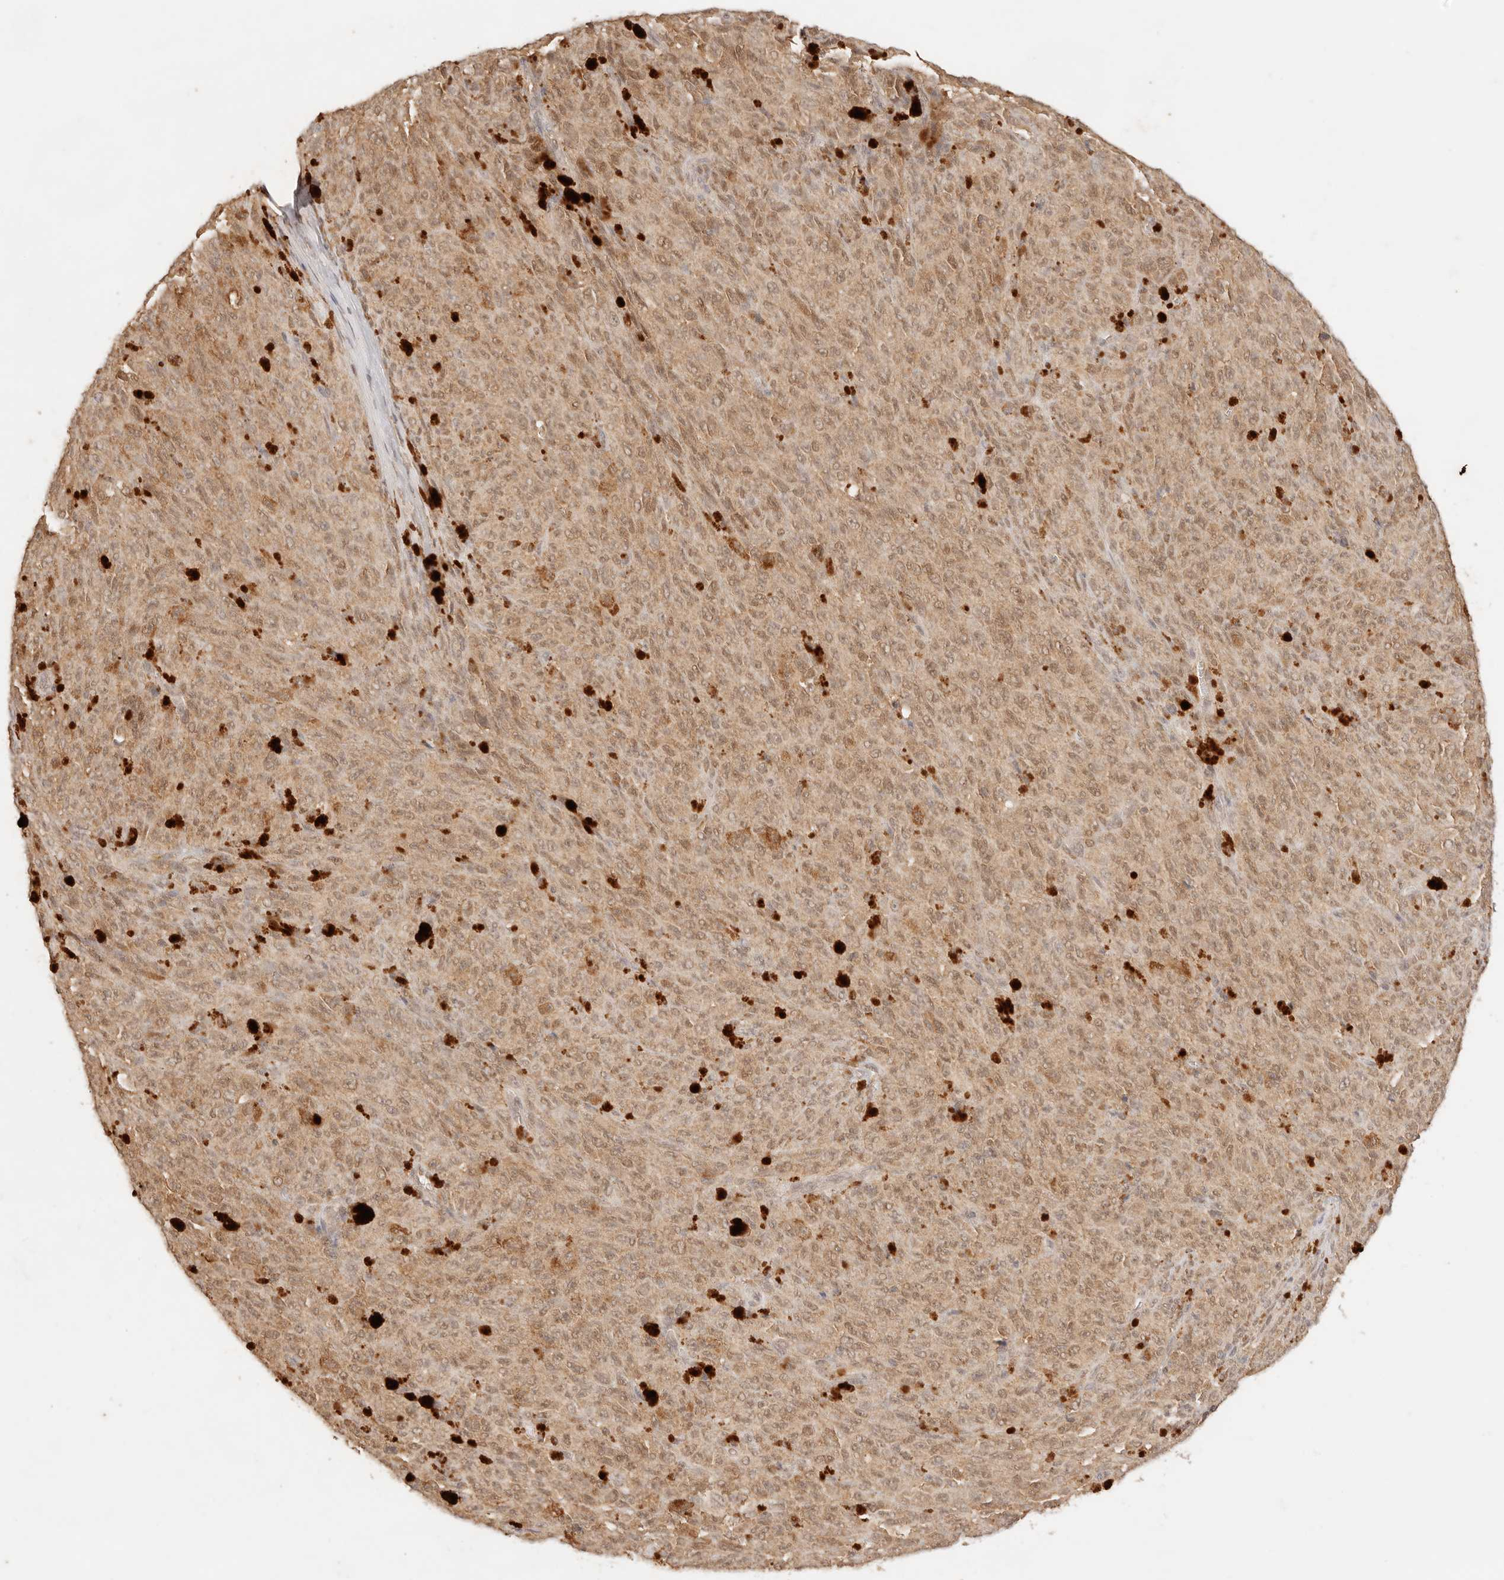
{"staining": {"intensity": "moderate", "quantity": ">75%", "location": "cytoplasmic/membranous,nuclear"}, "tissue": "melanoma", "cell_type": "Tumor cells", "image_type": "cancer", "snomed": [{"axis": "morphology", "description": "Malignant melanoma, NOS"}, {"axis": "topography", "description": "Skin"}], "caption": "Immunohistochemistry image of neoplastic tissue: malignant melanoma stained using immunohistochemistry displays medium levels of moderate protein expression localized specifically in the cytoplasmic/membranous and nuclear of tumor cells, appearing as a cytoplasmic/membranous and nuclear brown color.", "gene": "TRIM11", "patient": {"sex": "female", "age": 82}}